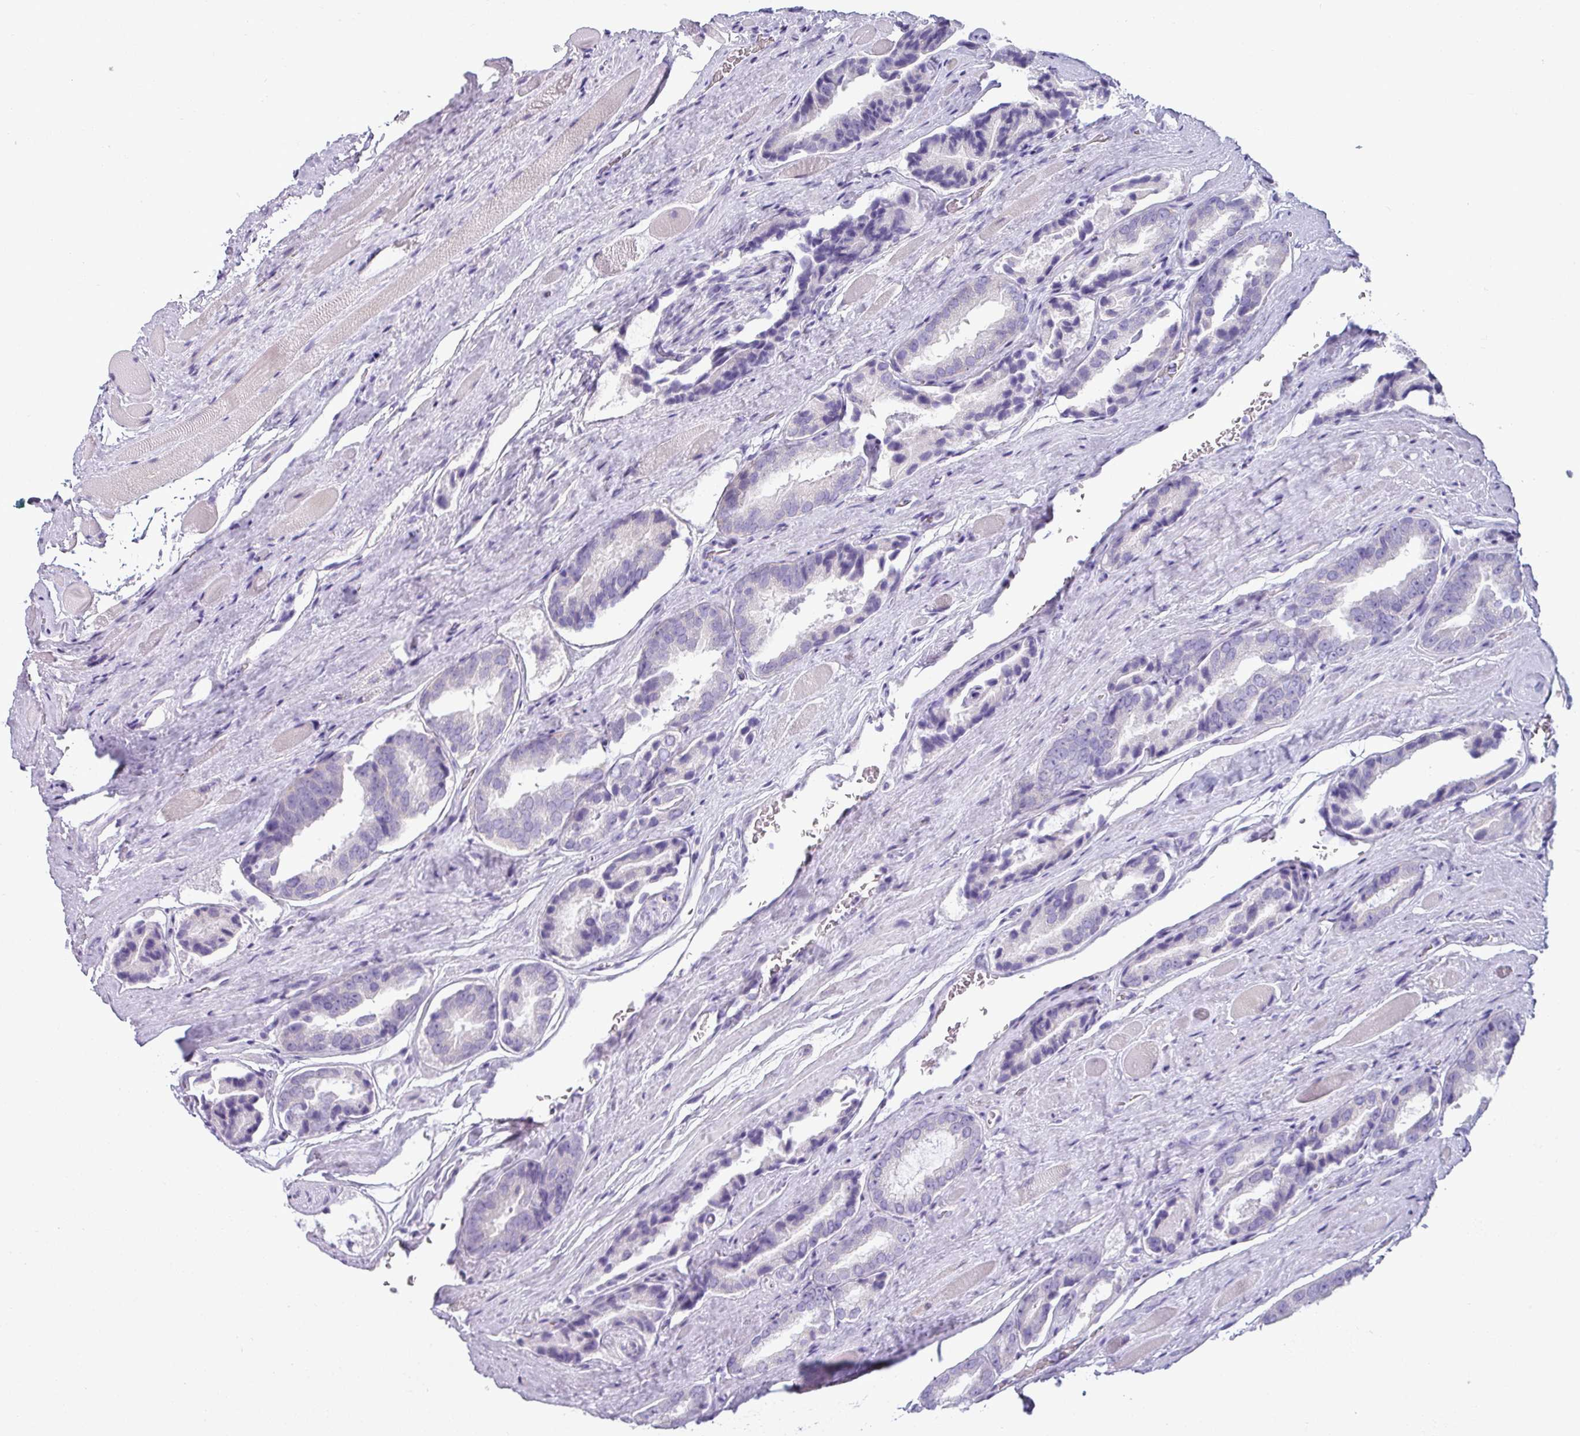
{"staining": {"intensity": "negative", "quantity": "none", "location": "none"}, "tissue": "prostate cancer", "cell_type": "Tumor cells", "image_type": "cancer", "snomed": [{"axis": "morphology", "description": "Adenocarcinoma, High grade"}, {"axis": "topography", "description": "Prostate"}], "caption": "High power microscopy photomicrograph of an IHC histopathology image of prostate cancer (adenocarcinoma (high-grade)), revealing no significant expression in tumor cells.", "gene": "VCY1B", "patient": {"sex": "male", "age": 72}}